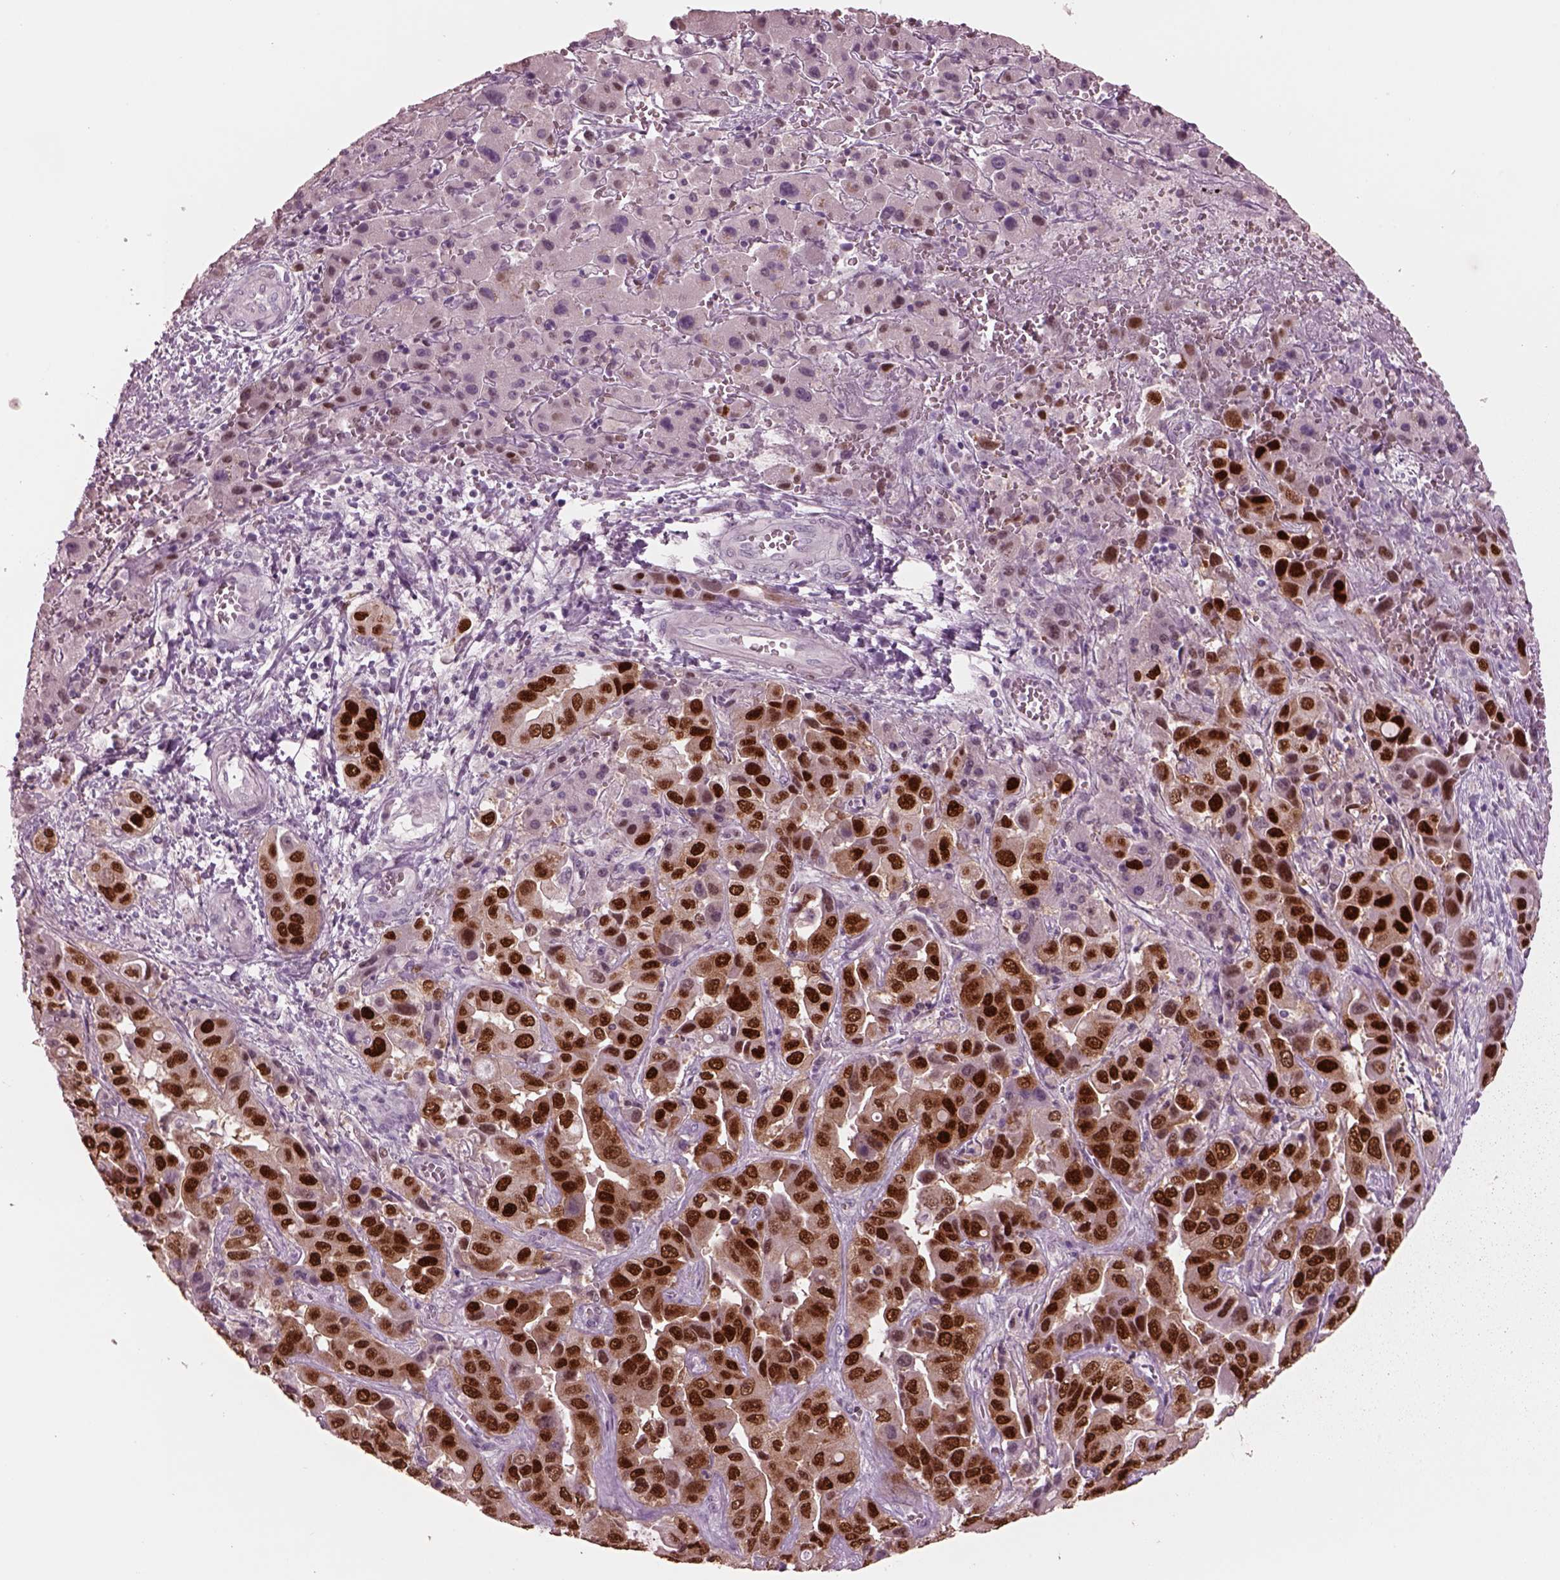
{"staining": {"intensity": "strong", "quantity": ">75%", "location": "nuclear"}, "tissue": "liver cancer", "cell_type": "Tumor cells", "image_type": "cancer", "snomed": [{"axis": "morphology", "description": "Cholangiocarcinoma"}, {"axis": "topography", "description": "Liver"}], "caption": "Approximately >75% of tumor cells in cholangiocarcinoma (liver) exhibit strong nuclear protein positivity as visualized by brown immunohistochemical staining.", "gene": "SOX9", "patient": {"sex": "female", "age": 52}}